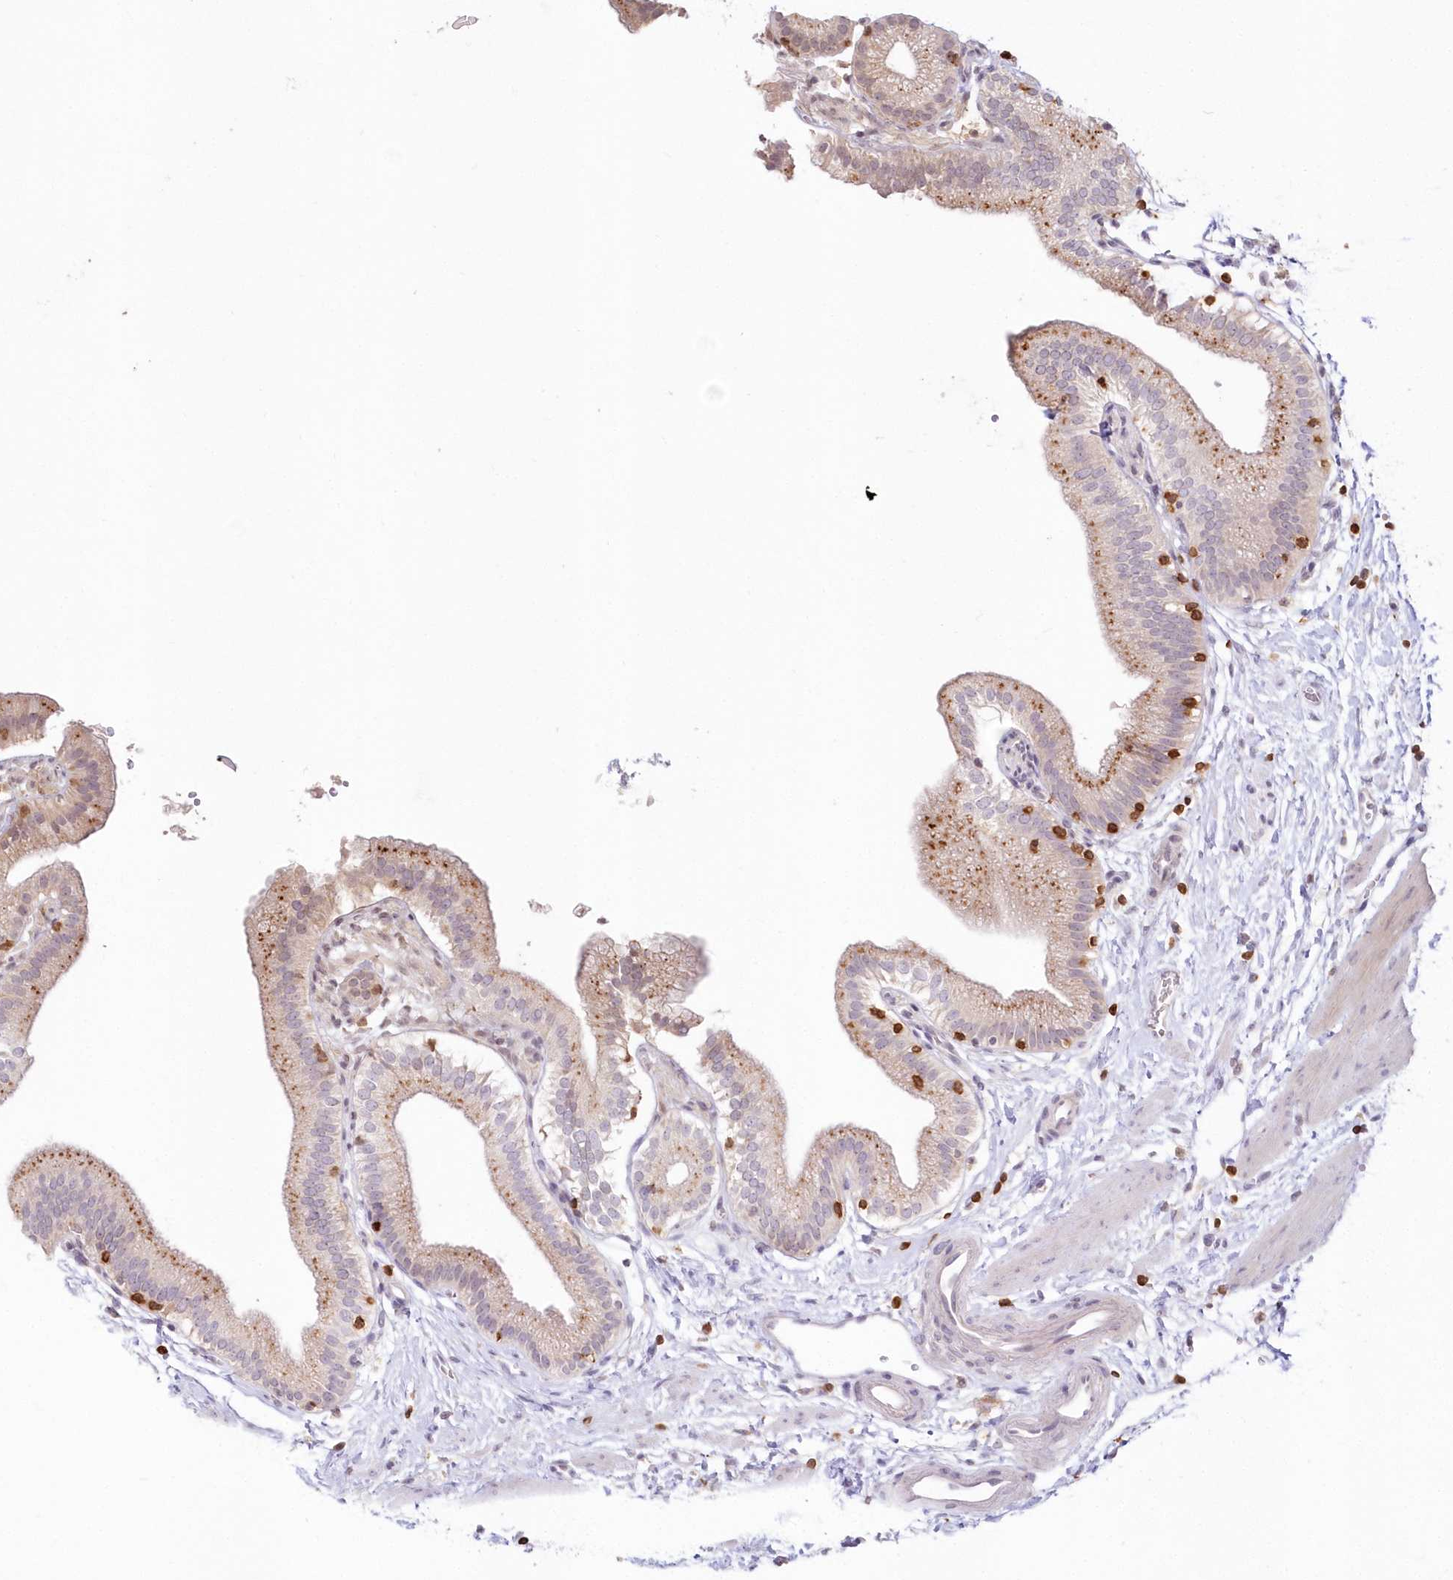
{"staining": {"intensity": "moderate", "quantity": "25%-75%", "location": "cytoplasmic/membranous"}, "tissue": "gallbladder", "cell_type": "Glandular cells", "image_type": "normal", "snomed": [{"axis": "morphology", "description": "Normal tissue, NOS"}, {"axis": "topography", "description": "Gallbladder"}], "caption": "DAB (3,3'-diaminobenzidine) immunohistochemical staining of normal human gallbladder displays moderate cytoplasmic/membranous protein expression in about 25%-75% of glandular cells.", "gene": "MTMR3", "patient": {"sex": "male", "age": 55}}